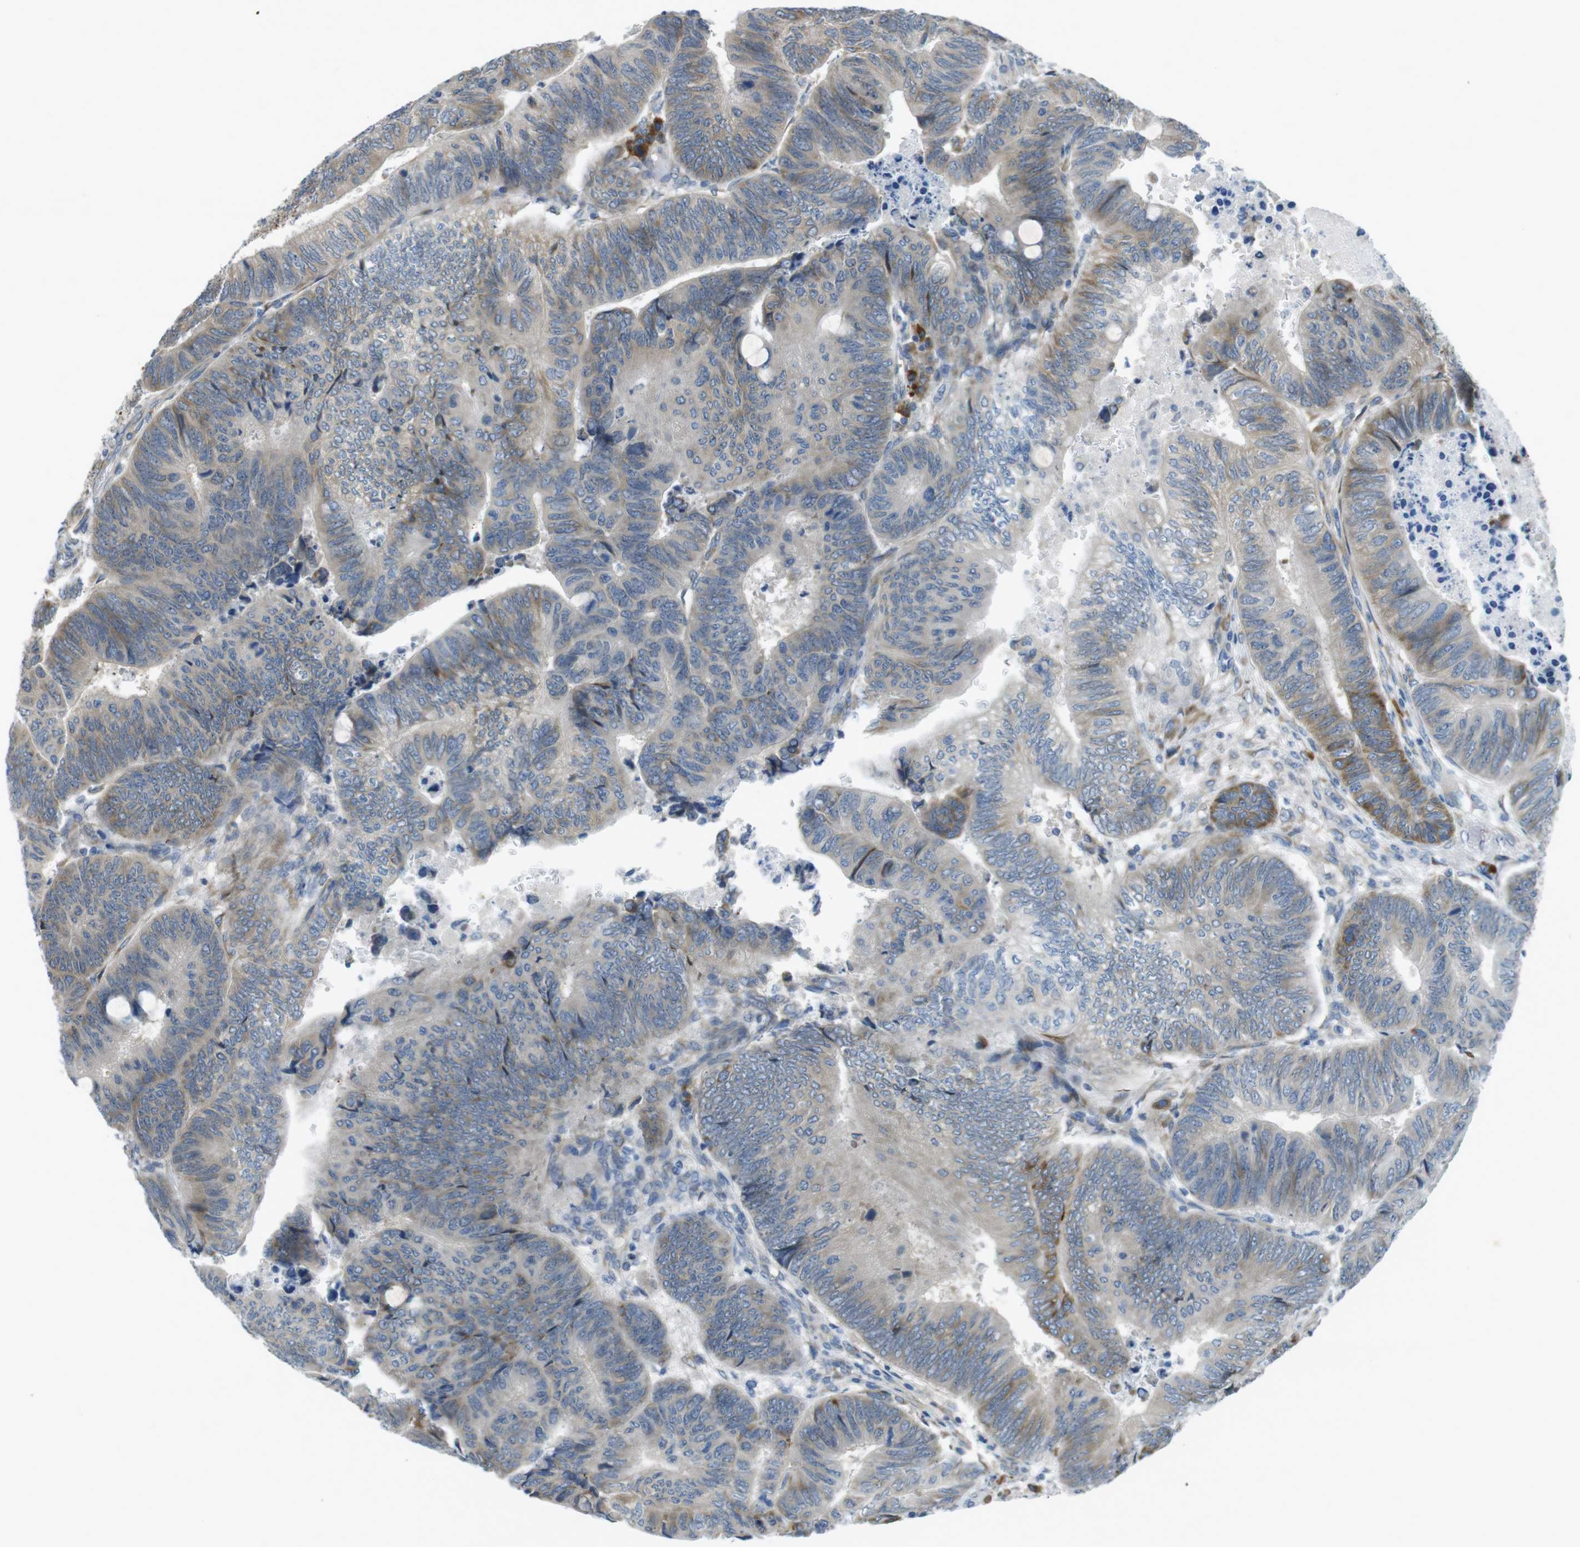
{"staining": {"intensity": "moderate", "quantity": "<25%", "location": "cytoplasmic/membranous"}, "tissue": "colorectal cancer", "cell_type": "Tumor cells", "image_type": "cancer", "snomed": [{"axis": "morphology", "description": "Normal tissue, NOS"}, {"axis": "morphology", "description": "Adenocarcinoma, NOS"}, {"axis": "topography", "description": "Rectum"}, {"axis": "topography", "description": "Peripheral nerve tissue"}], "caption": "Immunohistochemical staining of colorectal cancer (adenocarcinoma) demonstrates low levels of moderate cytoplasmic/membranous protein positivity in about <25% of tumor cells. The protein of interest is shown in brown color, while the nuclei are stained blue.", "gene": "FLCN", "patient": {"sex": "male", "age": 92}}